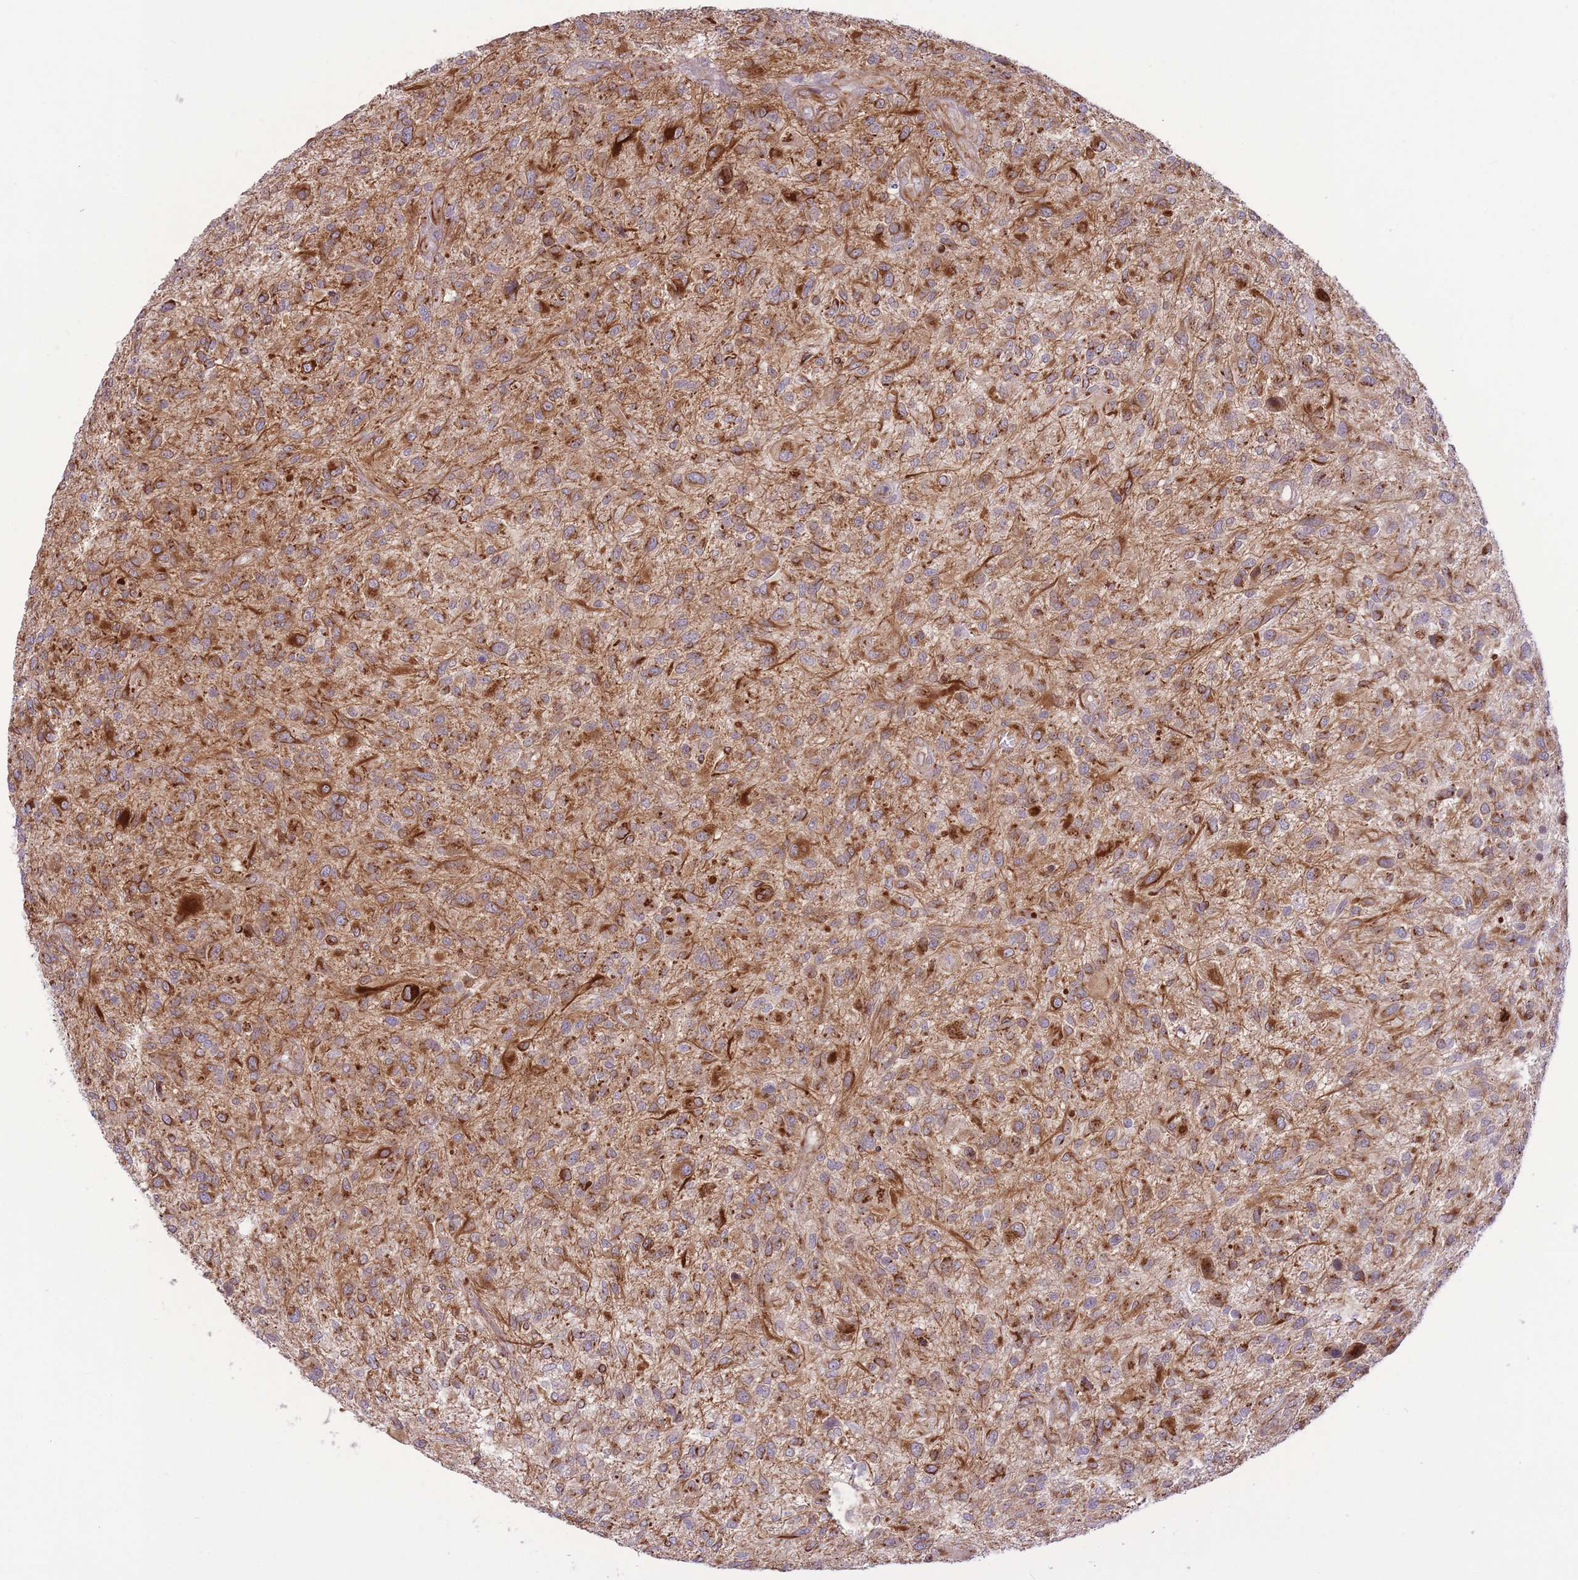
{"staining": {"intensity": "strong", "quantity": "<25%", "location": "cytoplasmic/membranous"}, "tissue": "glioma", "cell_type": "Tumor cells", "image_type": "cancer", "snomed": [{"axis": "morphology", "description": "Glioma, malignant, High grade"}, {"axis": "topography", "description": "Brain"}], "caption": "Immunohistochemistry image of neoplastic tissue: glioma stained using IHC shows medium levels of strong protein expression localized specifically in the cytoplasmic/membranous of tumor cells, appearing as a cytoplasmic/membranous brown color.", "gene": "ZBED5", "patient": {"sex": "male", "age": 47}}